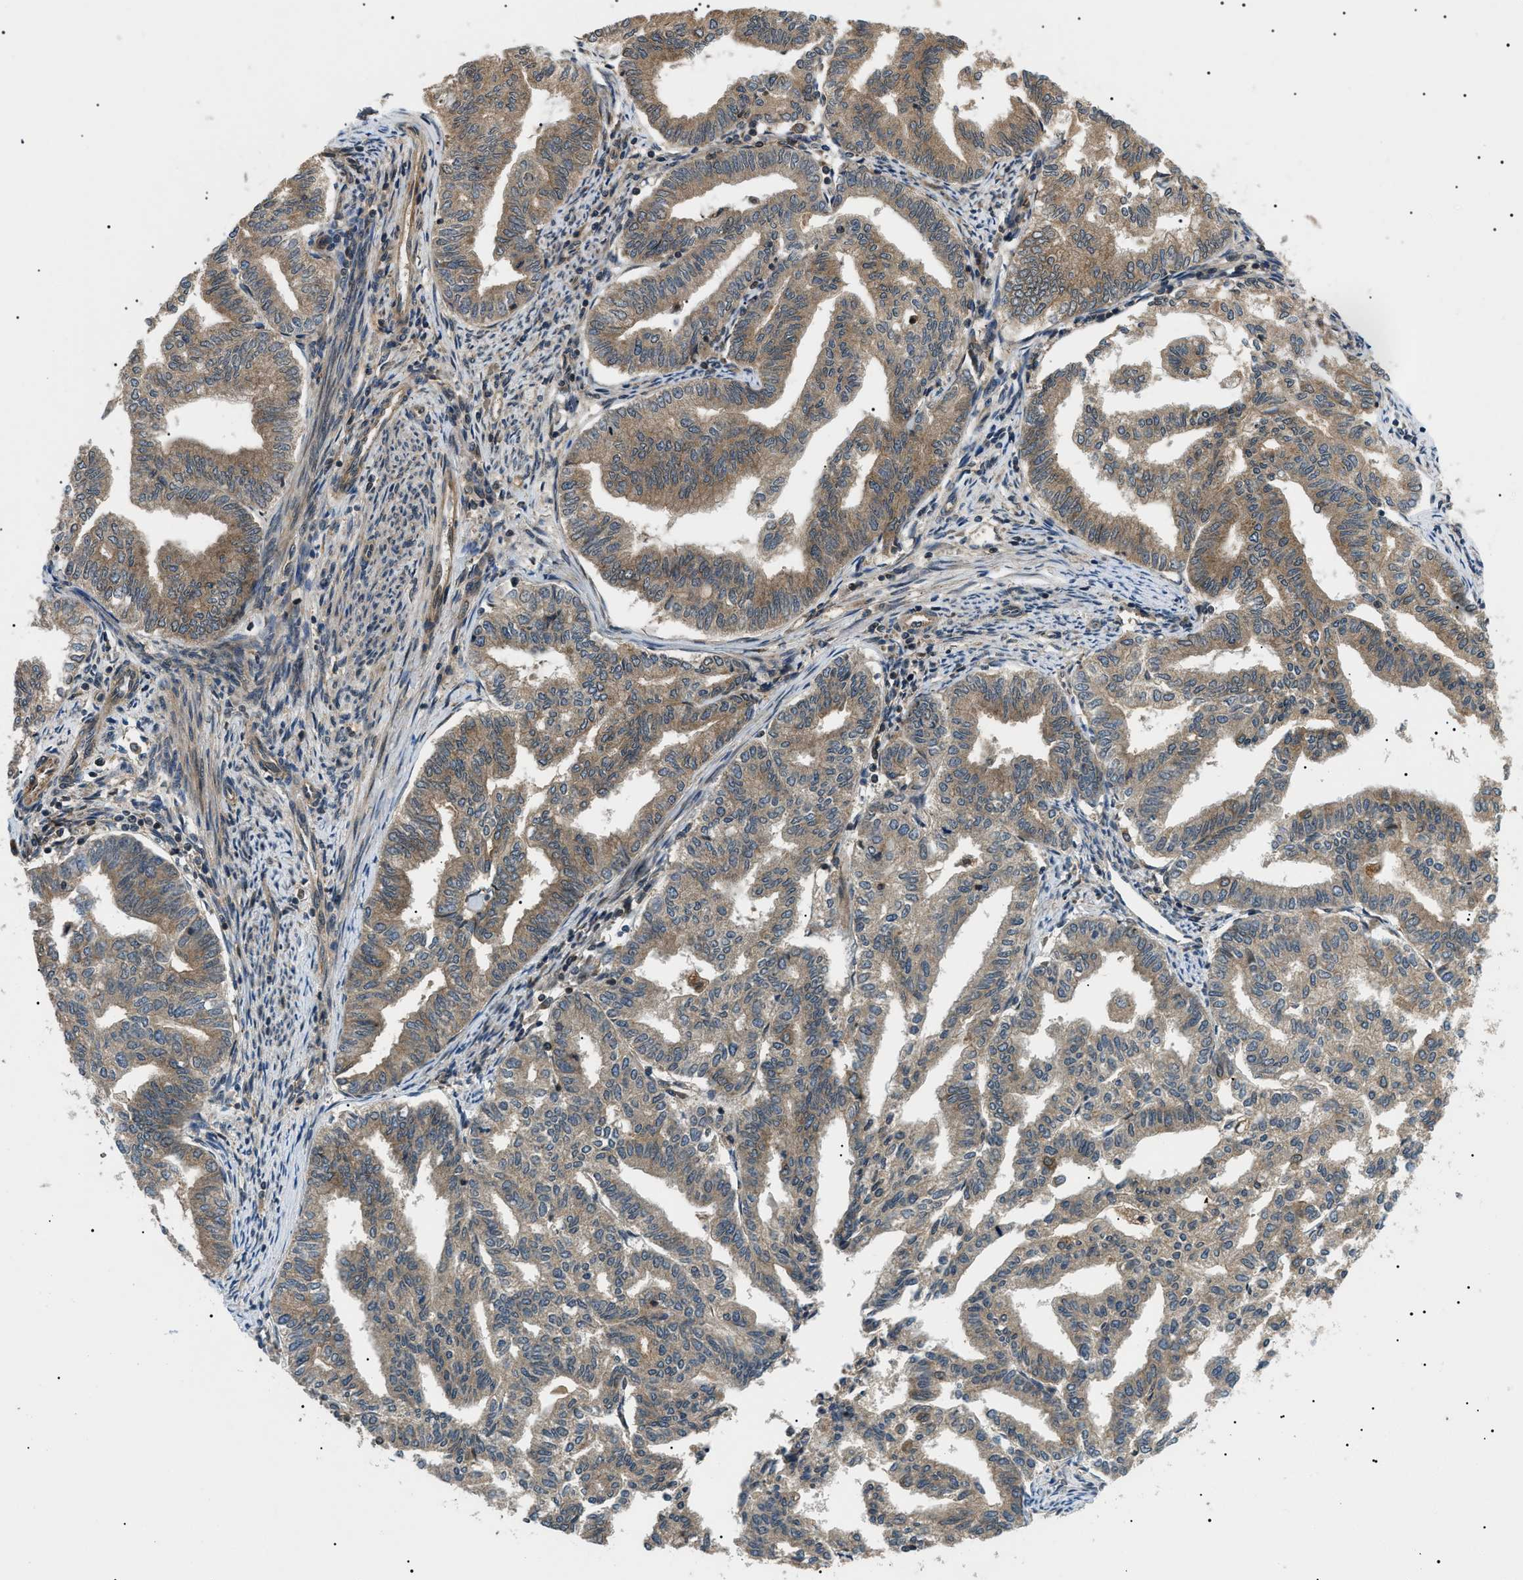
{"staining": {"intensity": "moderate", "quantity": ">75%", "location": "cytoplasmic/membranous"}, "tissue": "endometrial cancer", "cell_type": "Tumor cells", "image_type": "cancer", "snomed": [{"axis": "morphology", "description": "Adenocarcinoma, NOS"}, {"axis": "topography", "description": "Endometrium"}], "caption": "Tumor cells exhibit moderate cytoplasmic/membranous staining in approximately >75% of cells in adenocarcinoma (endometrial).", "gene": "ATP6AP1", "patient": {"sex": "female", "age": 79}}